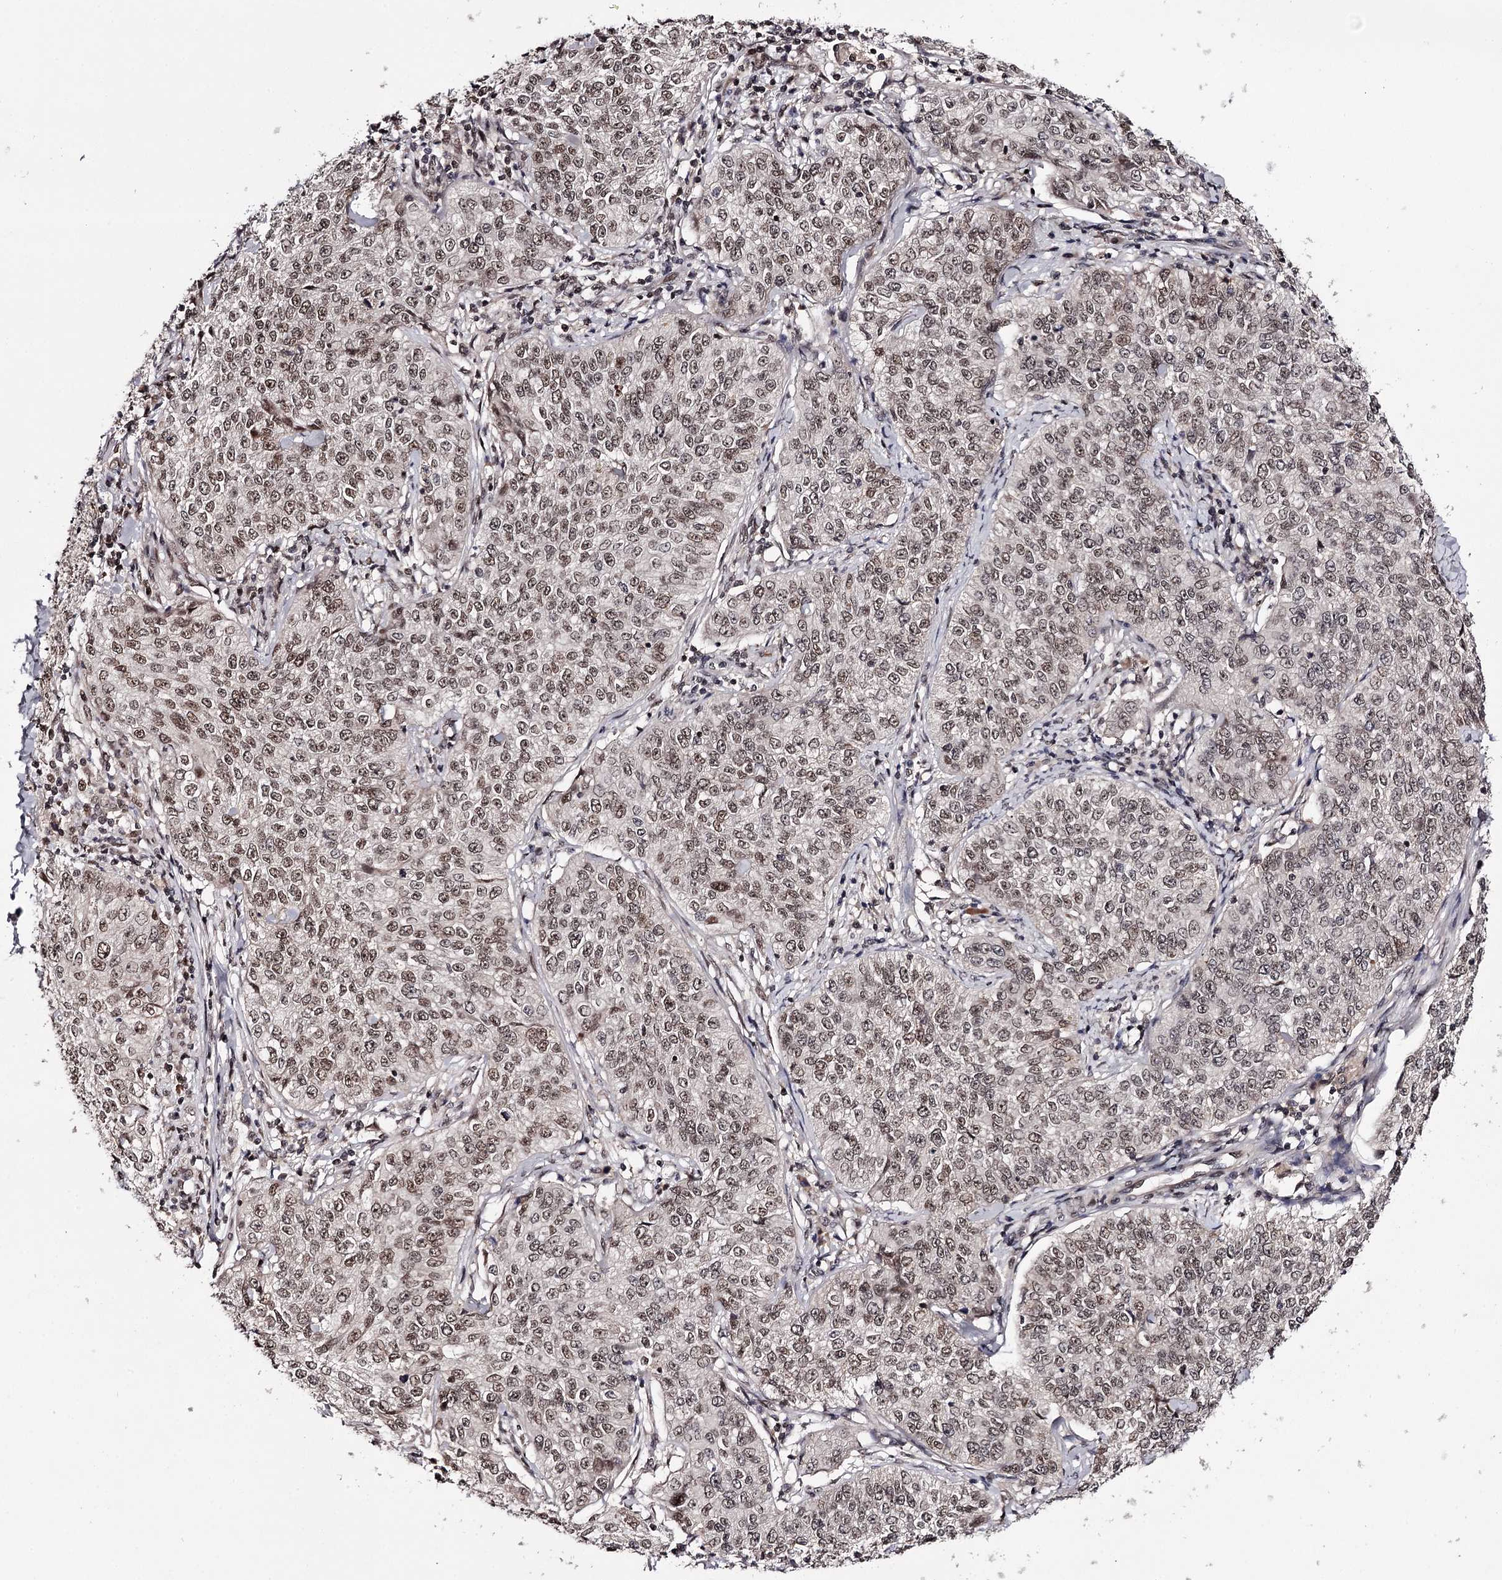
{"staining": {"intensity": "moderate", "quantity": ">75%", "location": "nuclear"}, "tissue": "cervical cancer", "cell_type": "Tumor cells", "image_type": "cancer", "snomed": [{"axis": "morphology", "description": "Squamous cell carcinoma, NOS"}, {"axis": "topography", "description": "Cervix"}], "caption": "Protein positivity by IHC exhibits moderate nuclear expression in about >75% of tumor cells in squamous cell carcinoma (cervical). (Brightfield microscopy of DAB IHC at high magnification).", "gene": "TTC33", "patient": {"sex": "female", "age": 35}}